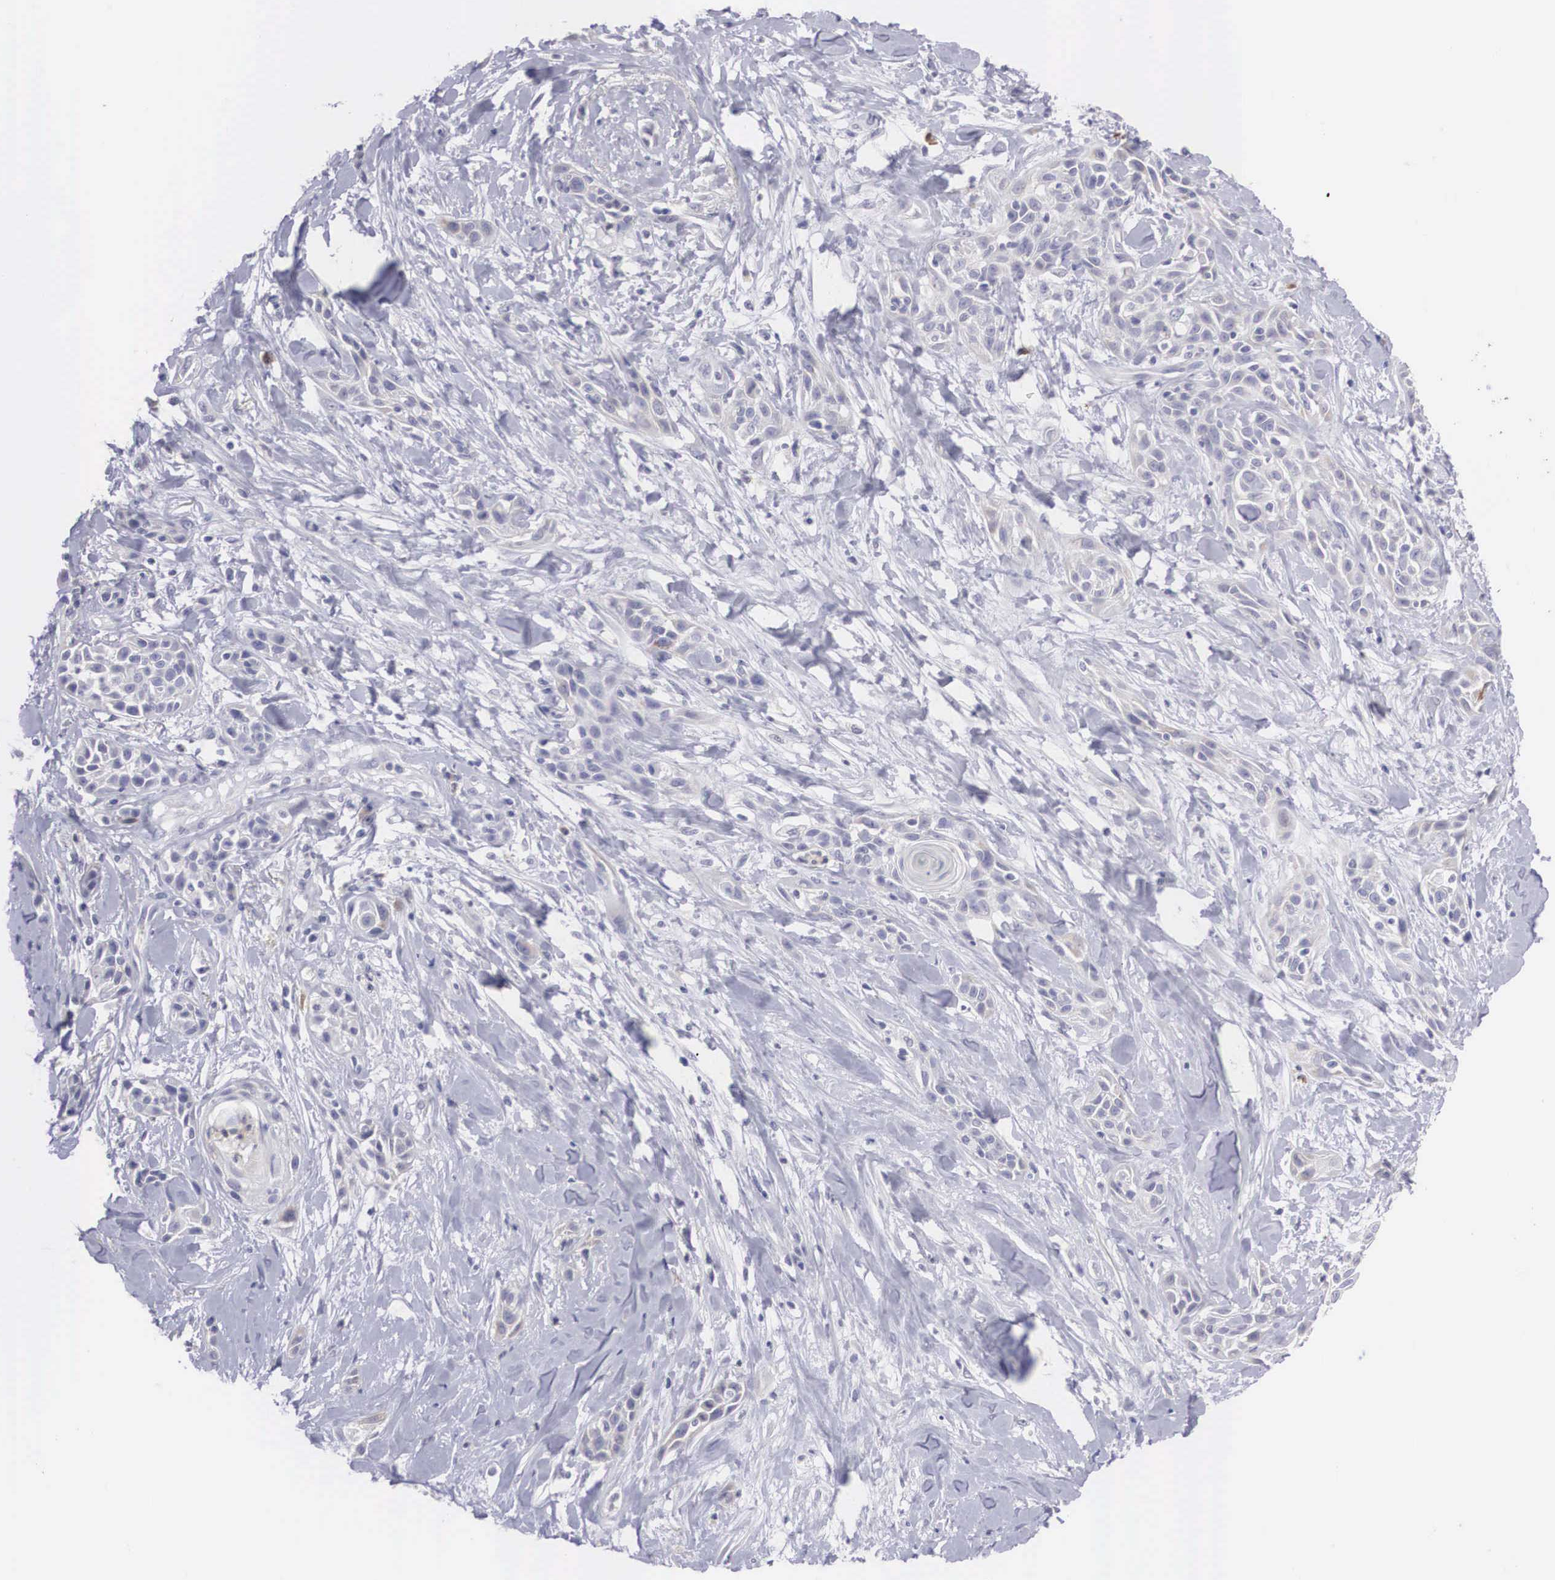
{"staining": {"intensity": "negative", "quantity": "none", "location": "none"}, "tissue": "skin cancer", "cell_type": "Tumor cells", "image_type": "cancer", "snomed": [{"axis": "morphology", "description": "Squamous cell carcinoma, NOS"}, {"axis": "topography", "description": "Skin"}, {"axis": "topography", "description": "Anal"}], "caption": "This is a micrograph of immunohistochemistry (IHC) staining of squamous cell carcinoma (skin), which shows no expression in tumor cells.", "gene": "REPS2", "patient": {"sex": "male", "age": 64}}